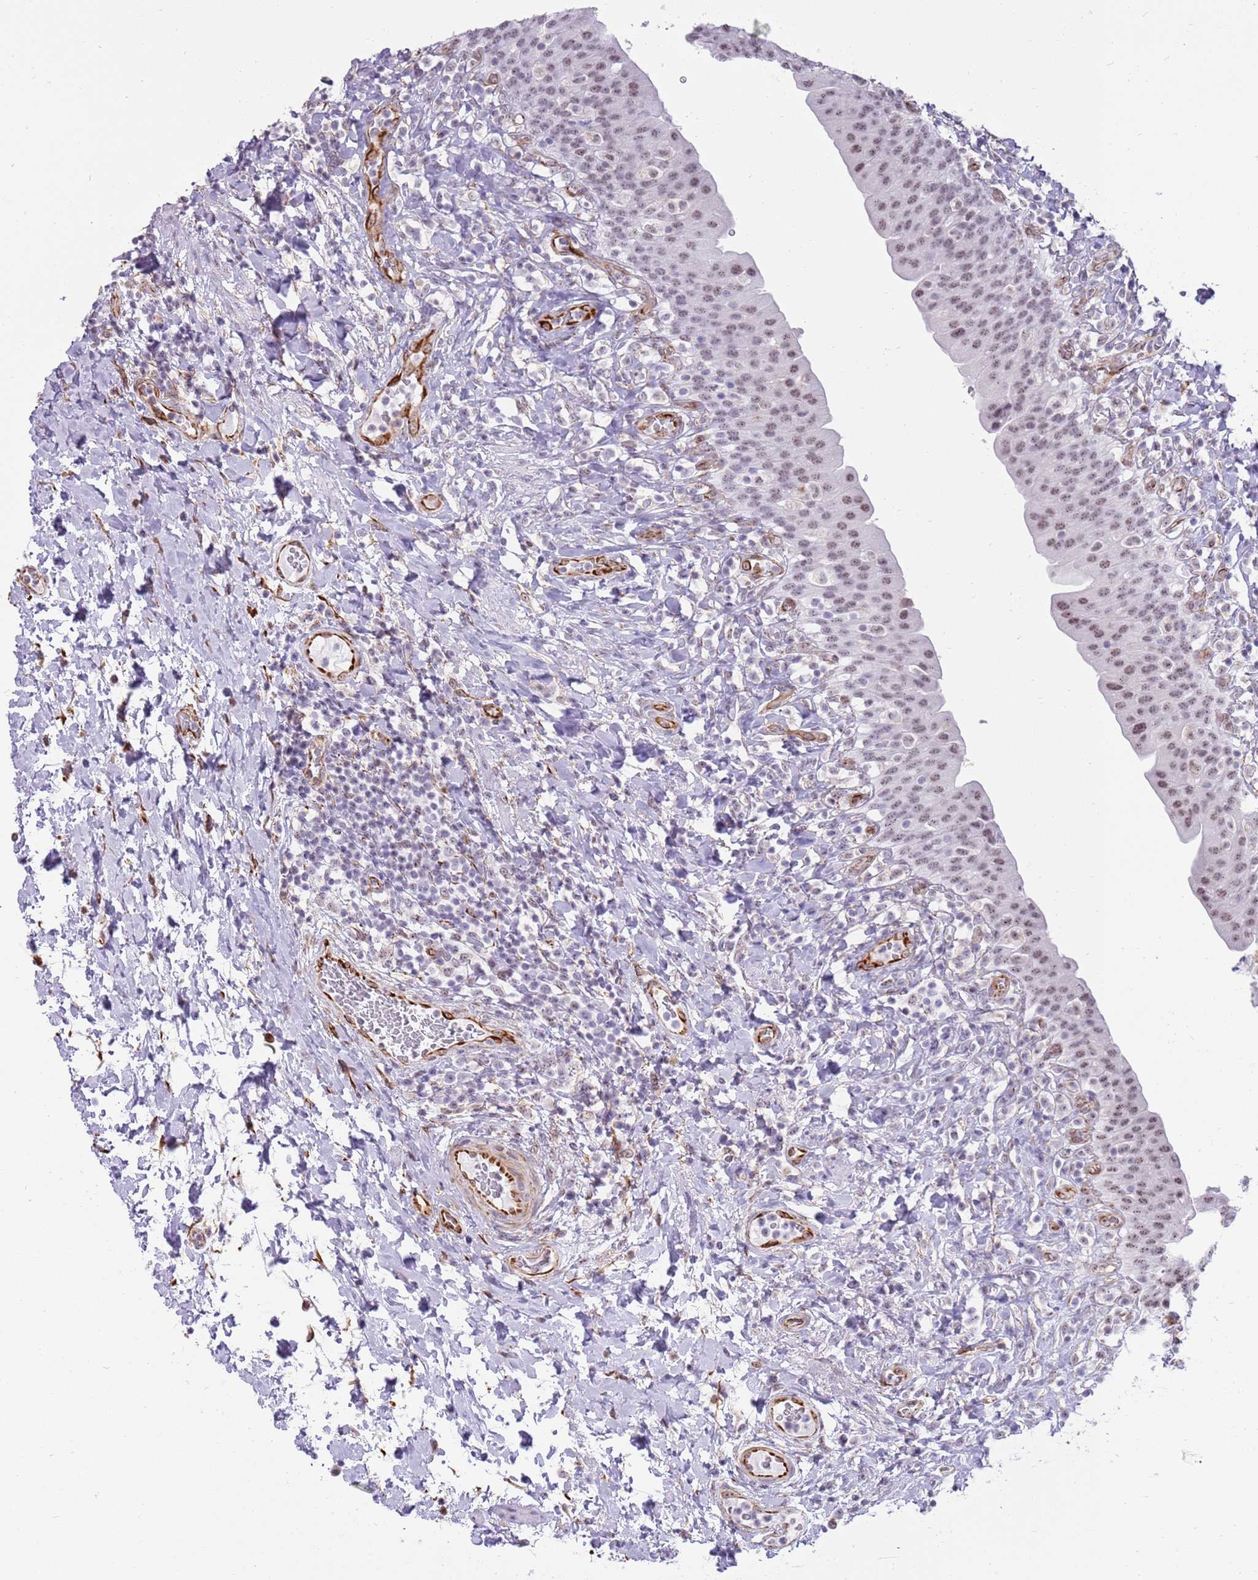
{"staining": {"intensity": "moderate", "quantity": "25%-75%", "location": "nuclear"}, "tissue": "urinary bladder", "cell_type": "Urothelial cells", "image_type": "normal", "snomed": [{"axis": "morphology", "description": "Normal tissue, NOS"}, {"axis": "morphology", "description": "Inflammation, NOS"}, {"axis": "topography", "description": "Urinary bladder"}], "caption": "High-power microscopy captured an immunohistochemistry micrograph of unremarkable urinary bladder, revealing moderate nuclear positivity in approximately 25%-75% of urothelial cells.", "gene": "ENSG00000271254", "patient": {"sex": "male", "age": 64}}